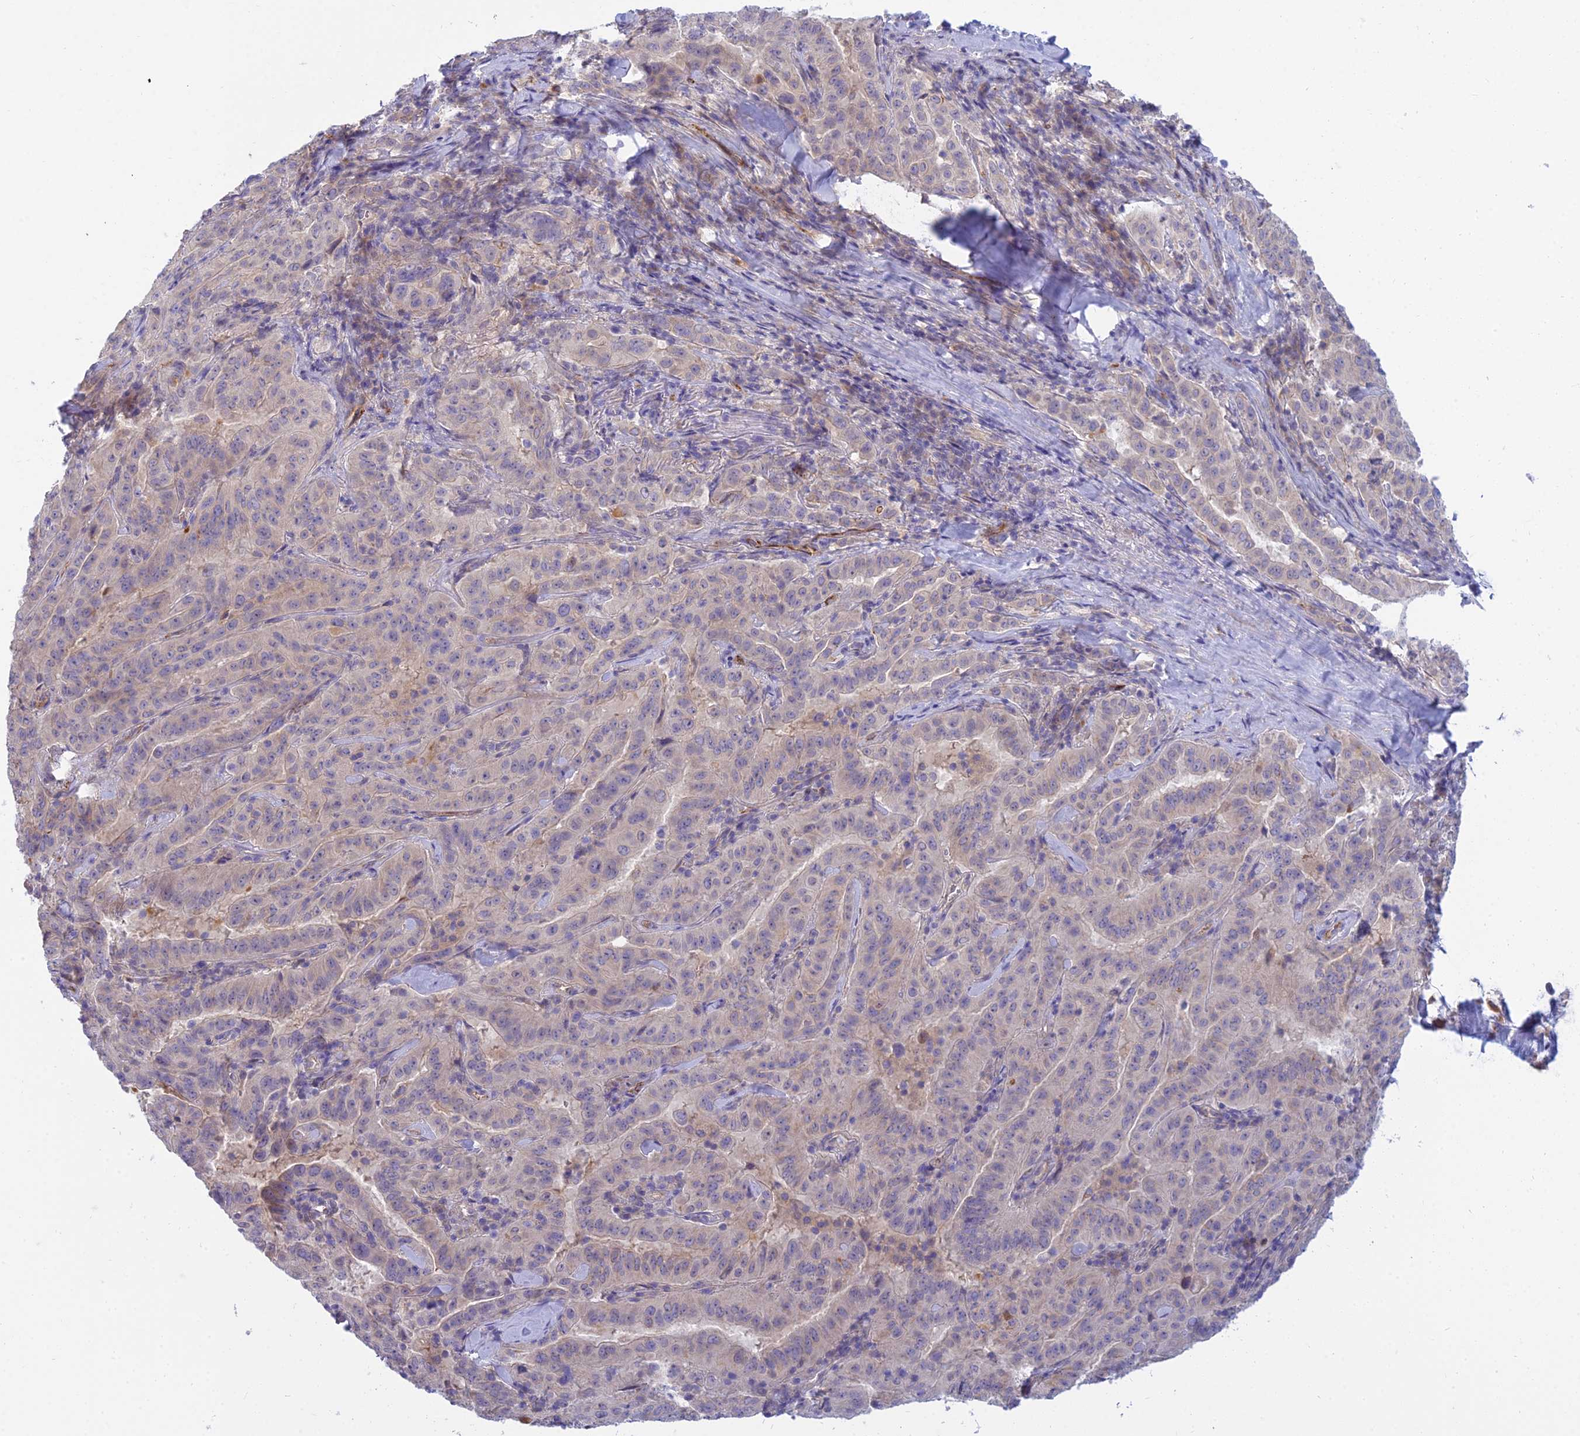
{"staining": {"intensity": "negative", "quantity": "none", "location": "none"}, "tissue": "pancreatic cancer", "cell_type": "Tumor cells", "image_type": "cancer", "snomed": [{"axis": "morphology", "description": "Adenocarcinoma, NOS"}, {"axis": "topography", "description": "Pancreas"}], "caption": "Tumor cells are negative for brown protein staining in pancreatic cancer (adenocarcinoma).", "gene": "DUS2", "patient": {"sex": "male", "age": 63}}